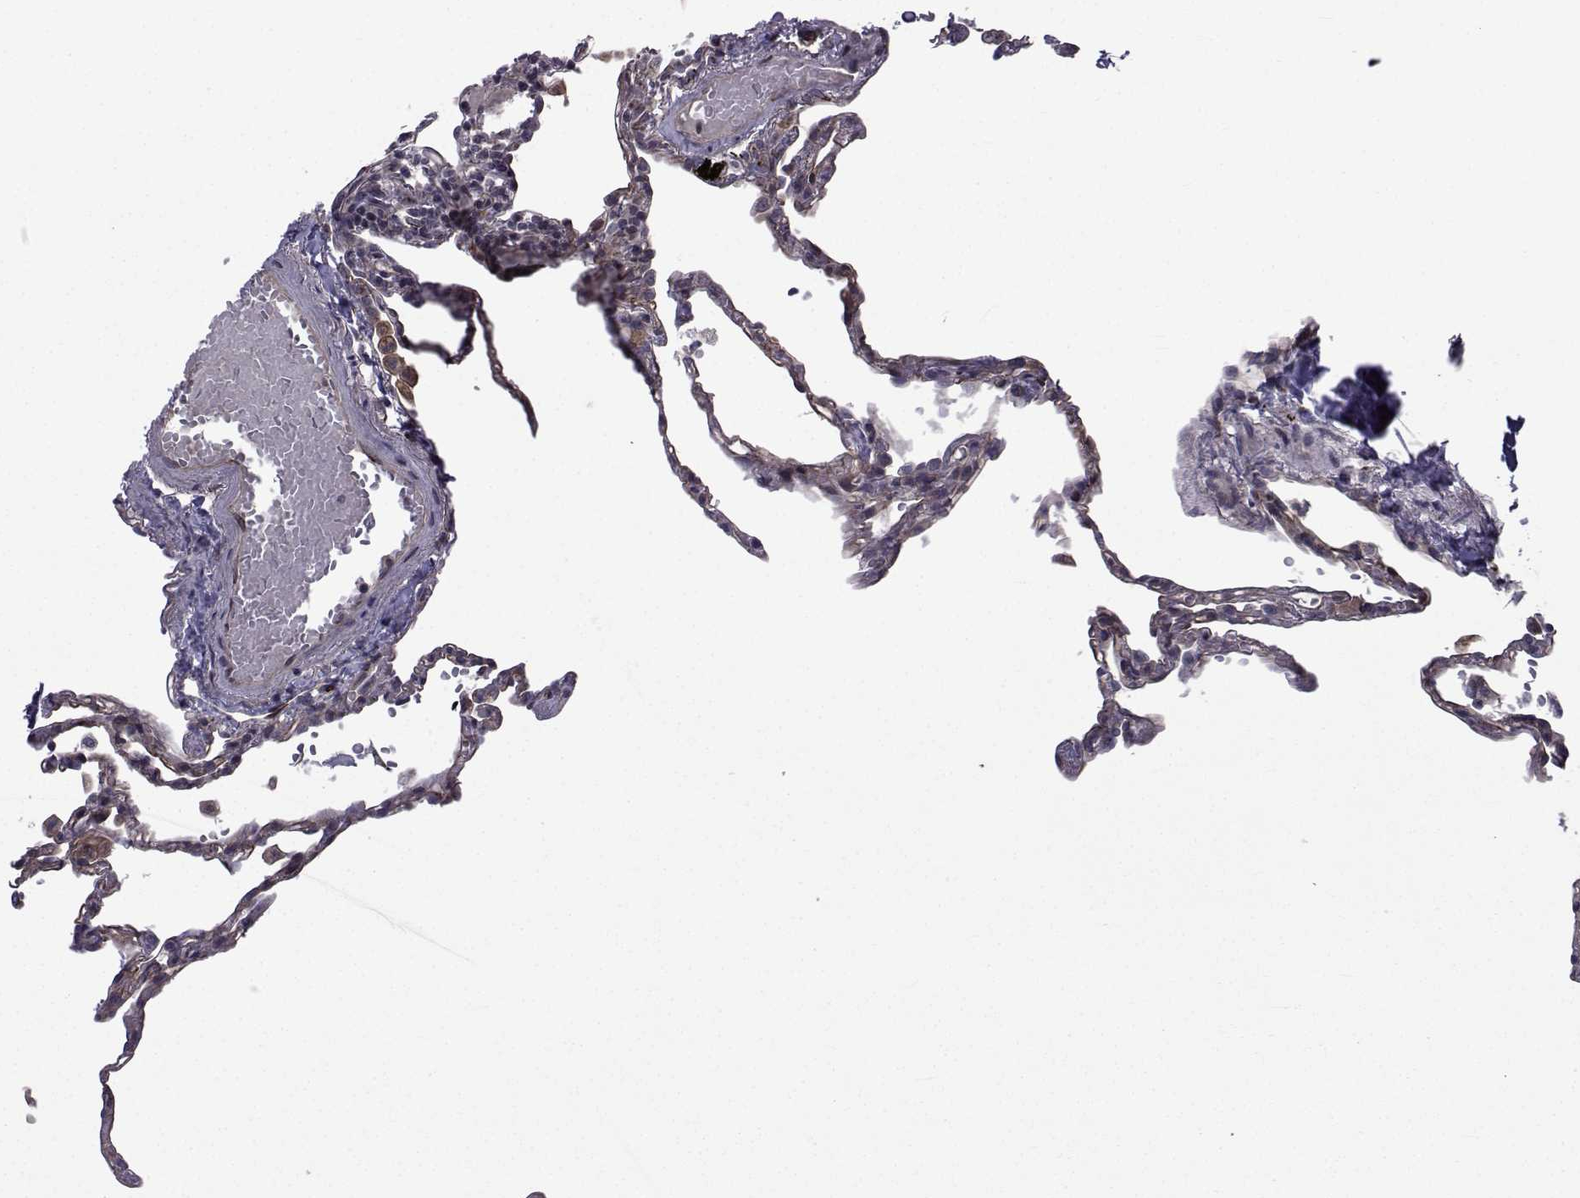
{"staining": {"intensity": "weak", "quantity": "25%-75%", "location": "cytoplasmic/membranous"}, "tissue": "lung", "cell_type": "Alveolar cells", "image_type": "normal", "snomed": [{"axis": "morphology", "description": "Normal tissue, NOS"}, {"axis": "topography", "description": "Lung"}], "caption": "Normal lung reveals weak cytoplasmic/membranous positivity in about 25%-75% of alveolar cells, visualized by immunohistochemistry.", "gene": "ATP6V1C2", "patient": {"sex": "male", "age": 78}}